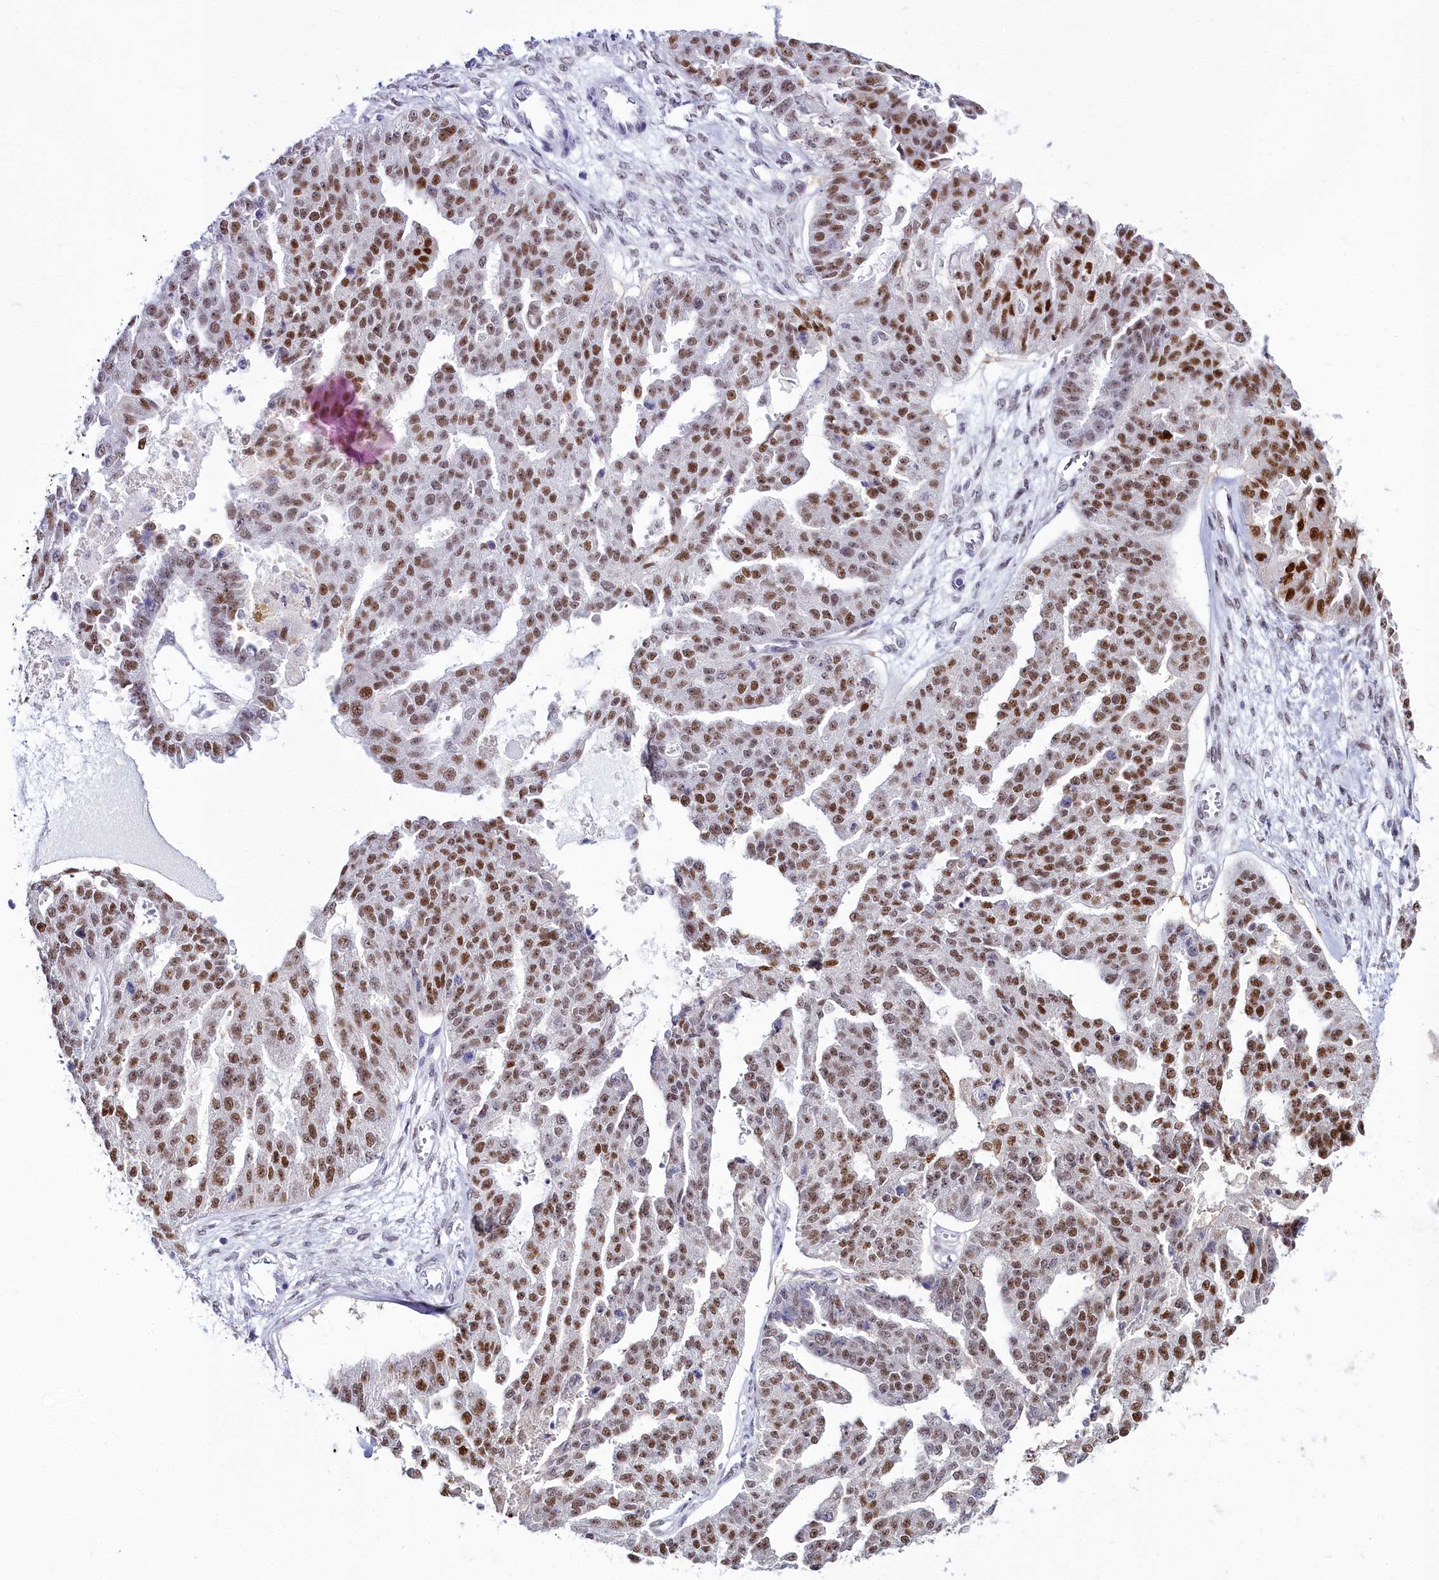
{"staining": {"intensity": "moderate", "quantity": ">75%", "location": "nuclear"}, "tissue": "ovarian cancer", "cell_type": "Tumor cells", "image_type": "cancer", "snomed": [{"axis": "morphology", "description": "Cystadenocarcinoma, serous, NOS"}, {"axis": "topography", "description": "Ovary"}], "caption": "Immunohistochemistry (IHC) histopathology image of neoplastic tissue: ovarian serous cystadenocarcinoma stained using IHC demonstrates medium levels of moderate protein expression localized specifically in the nuclear of tumor cells, appearing as a nuclear brown color.", "gene": "RBM12", "patient": {"sex": "female", "age": 58}}